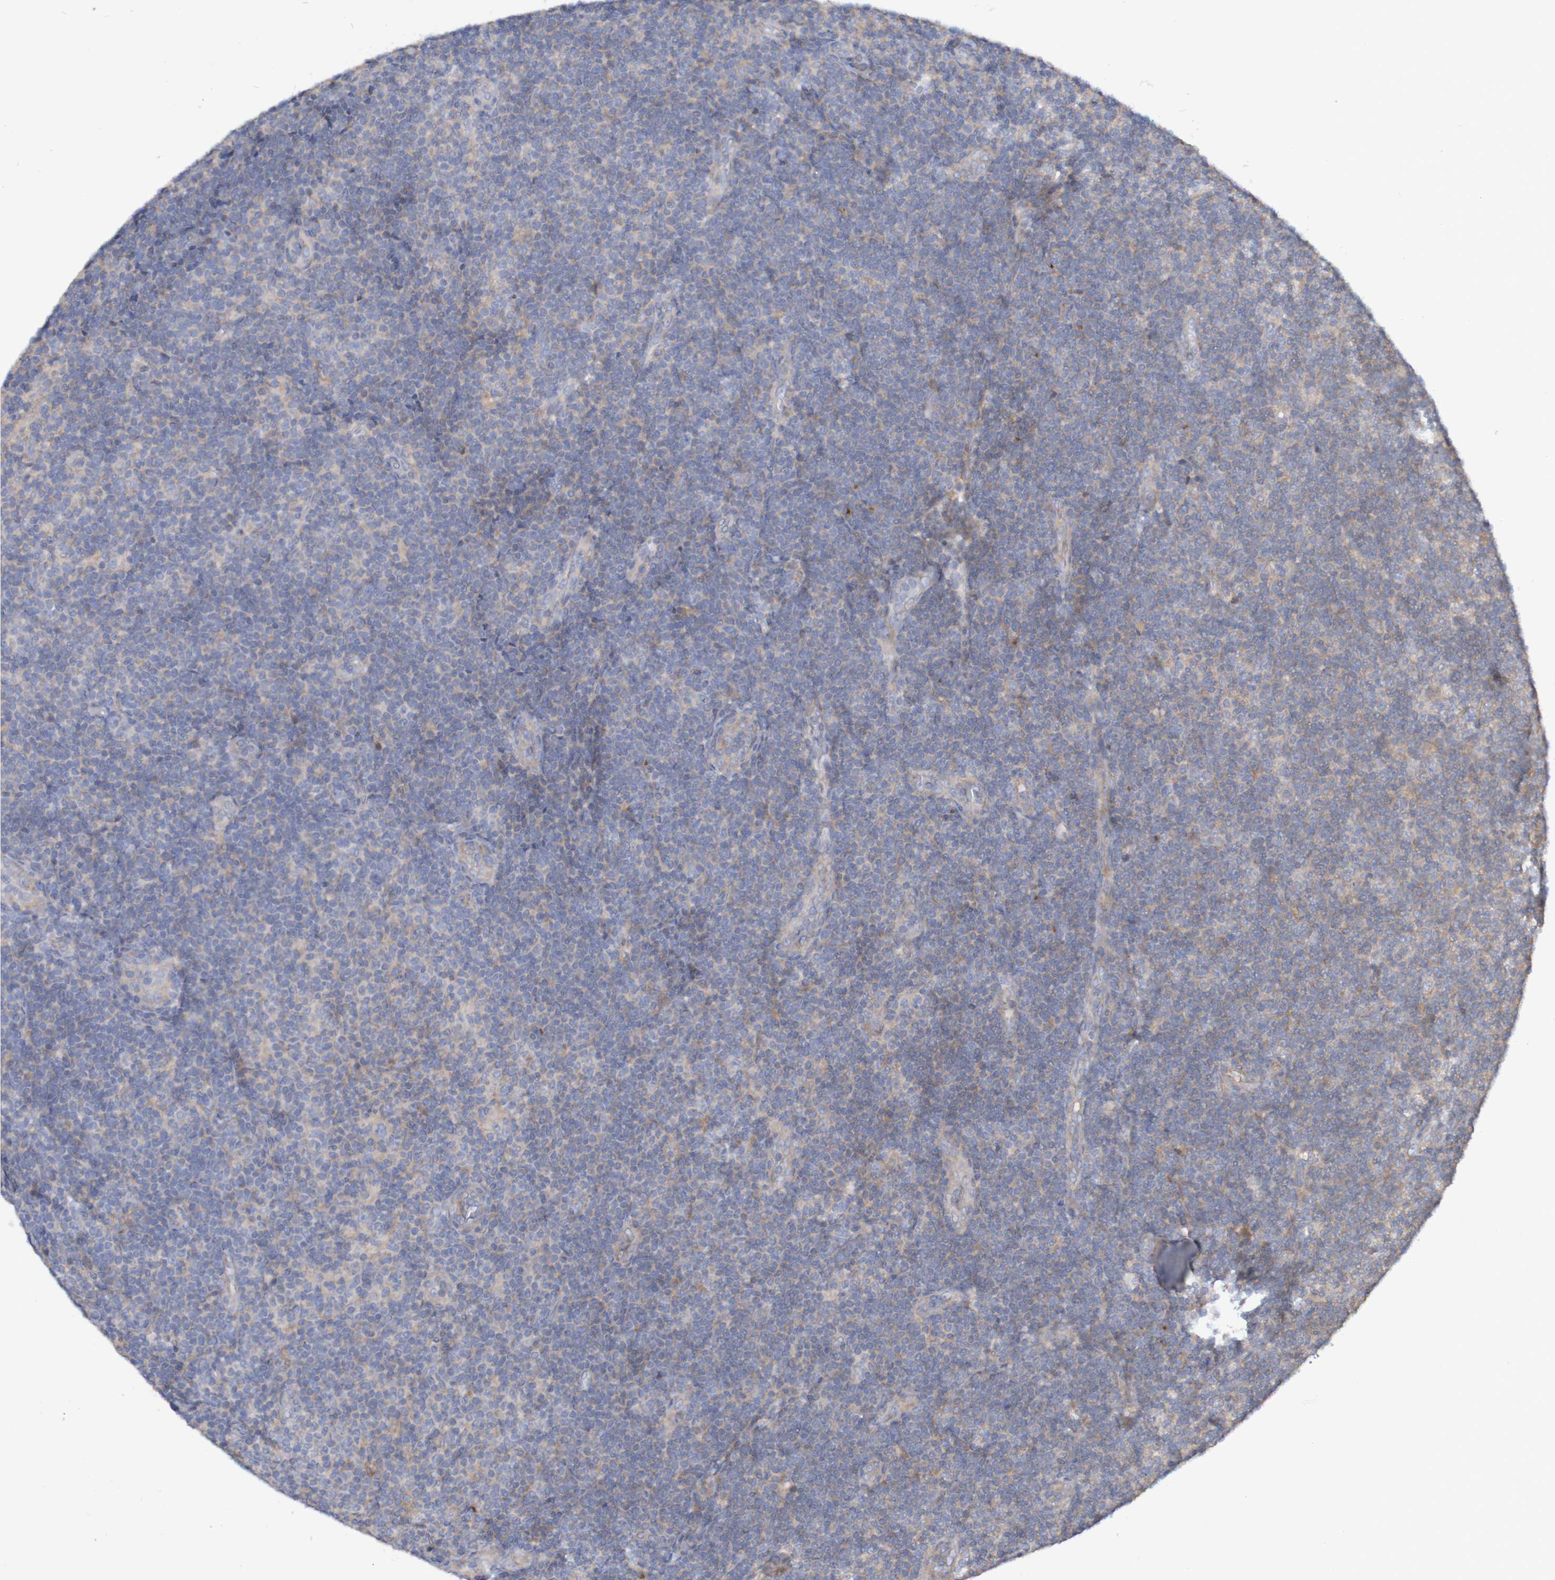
{"staining": {"intensity": "weak", "quantity": "25%-75%", "location": "cytoplasmic/membranous"}, "tissue": "lymphoma", "cell_type": "Tumor cells", "image_type": "cancer", "snomed": [{"axis": "morphology", "description": "Malignant lymphoma, non-Hodgkin's type, Low grade"}, {"axis": "topography", "description": "Lymph node"}], "caption": "Immunohistochemical staining of lymphoma exhibits low levels of weak cytoplasmic/membranous expression in about 25%-75% of tumor cells. (DAB IHC with brightfield microscopy, high magnification).", "gene": "LMBRD2", "patient": {"sex": "male", "age": 83}}